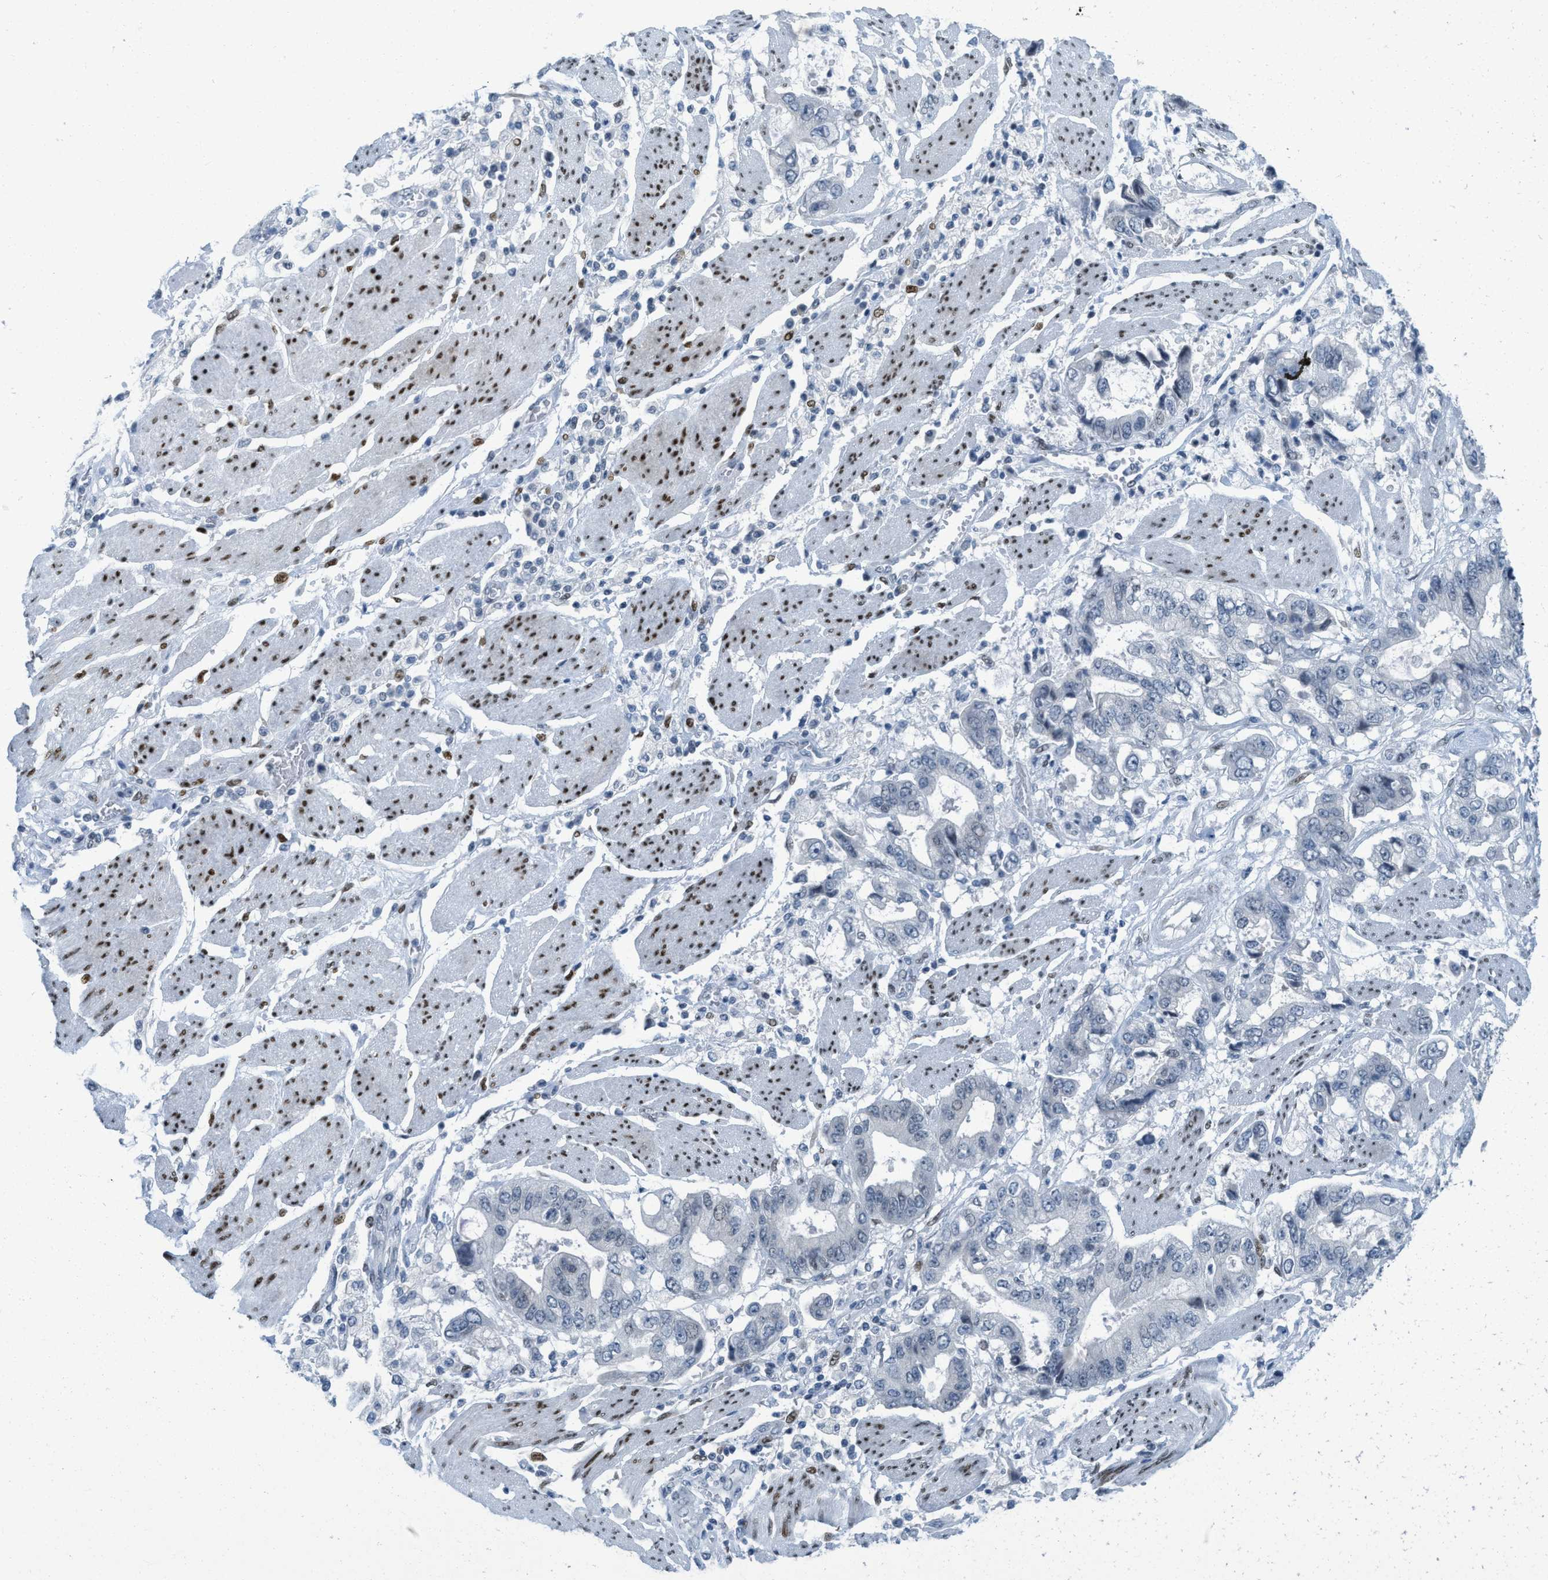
{"staining": {"intensity": "negative", "quantity": "none", "location": "none"}, "tissue": "stomach cancer", "cell_type": "Tumor cells", "image_type": "cancer", "snomed": [{"axis": "morphology", "description": "Normal tissue, NOS"}, {"axis": "morphology", "description": "Adenocarcinoma, NOS"}, {"axis": "topography", "description": "Stomach"}], "caption": "High power microscopy histopathology image of an IHC micrograph of stomach cancer (adenocarcinoma), revealing no significant staining in tumor cells.", "gene": "PBX1", "patient": {"sex": "male", "age": 62}}